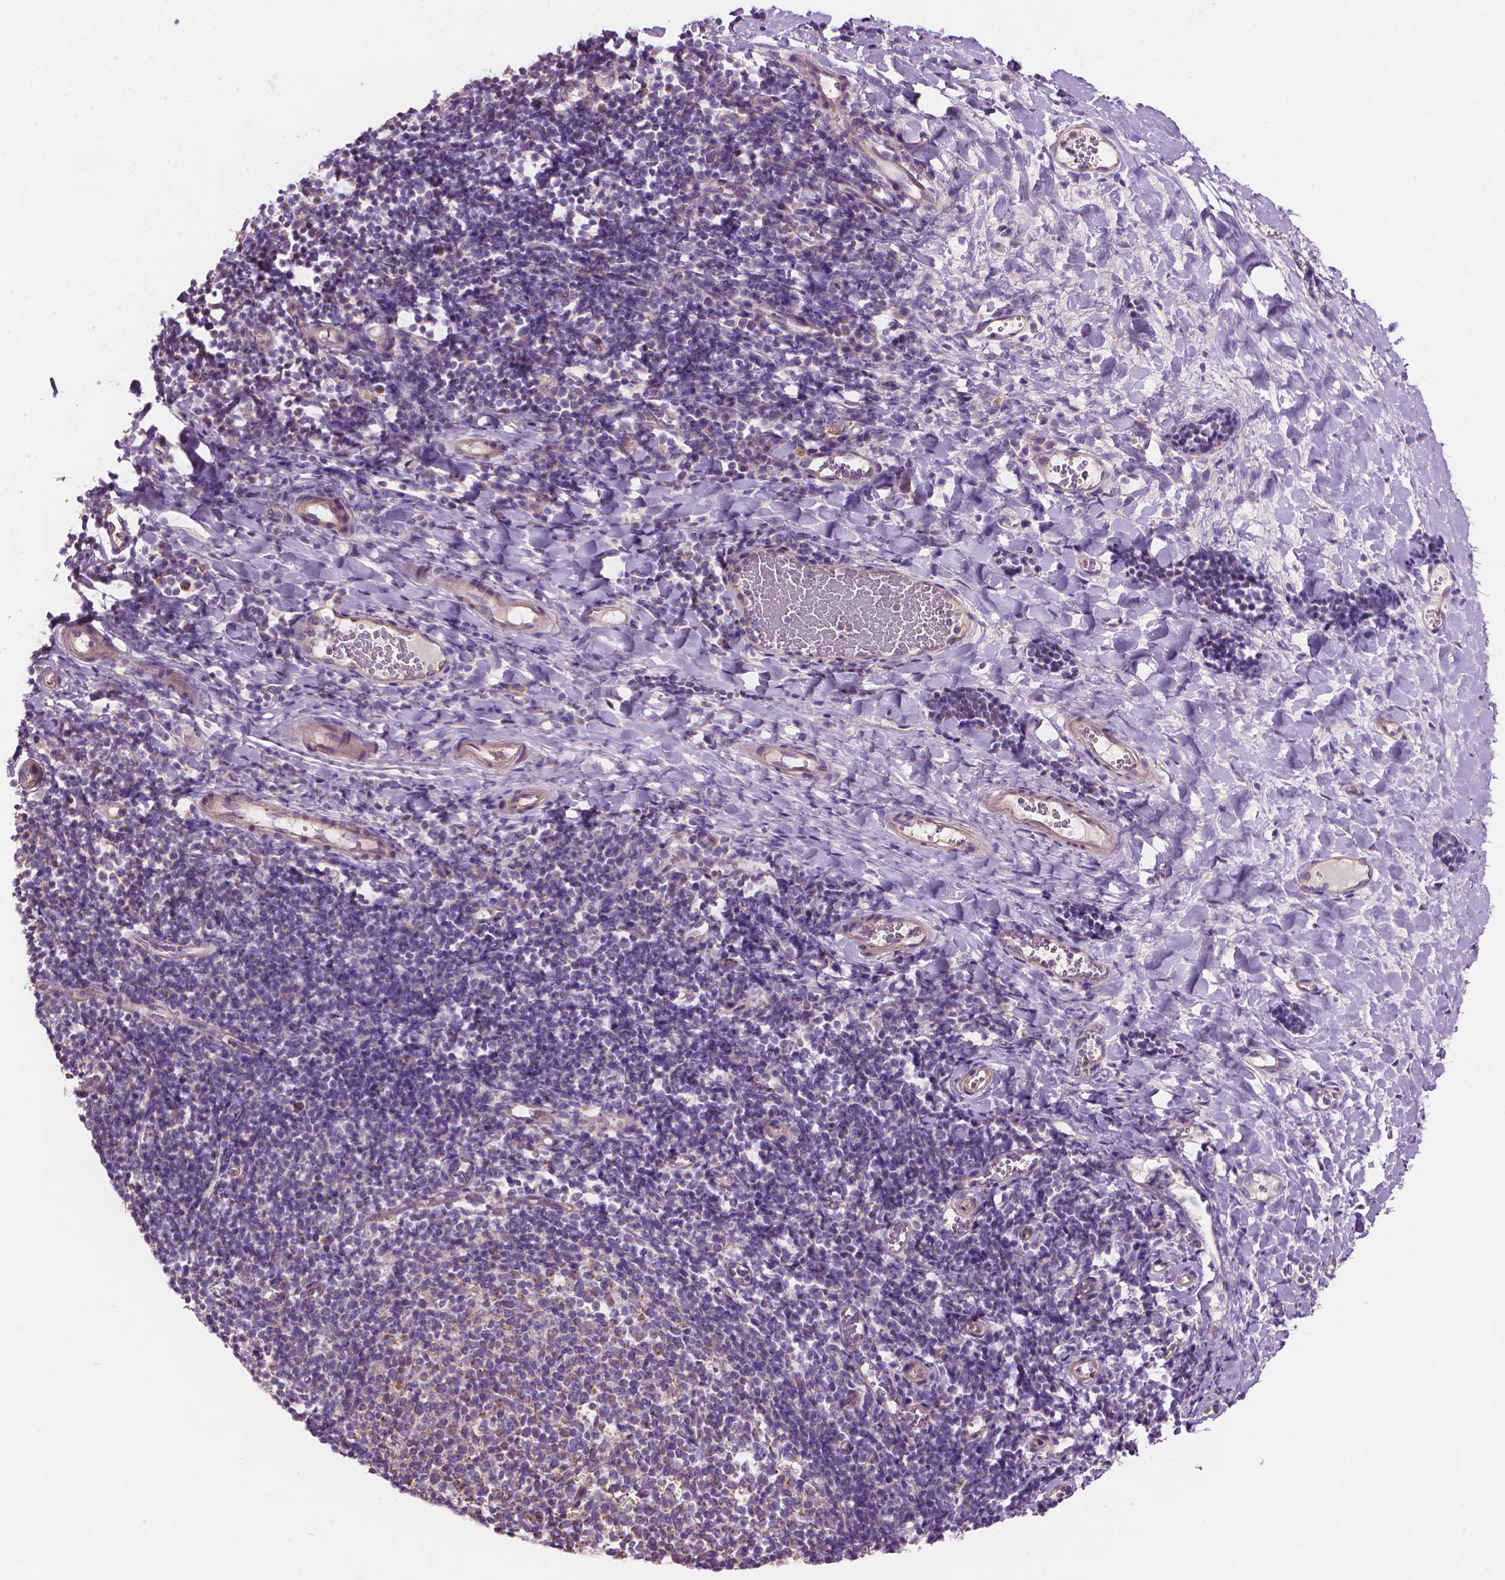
{"staining": {"intensity": "negative", "quantity": "none", "location": "none"}, "tissue": "tonsil", "cell_type": "Germinal center cells", "image_type": "normal", "snomed": [{"axis": "morphology", "description": "Normal tissue, NOS"}, {"axis": "topography", "description": "Tonsil"}], "caption": "The micrograph reveals no staining of germinal center cells in benign tonsil.", "gene": "TTC29", "patient": {"sex": "female", "age": 10}}